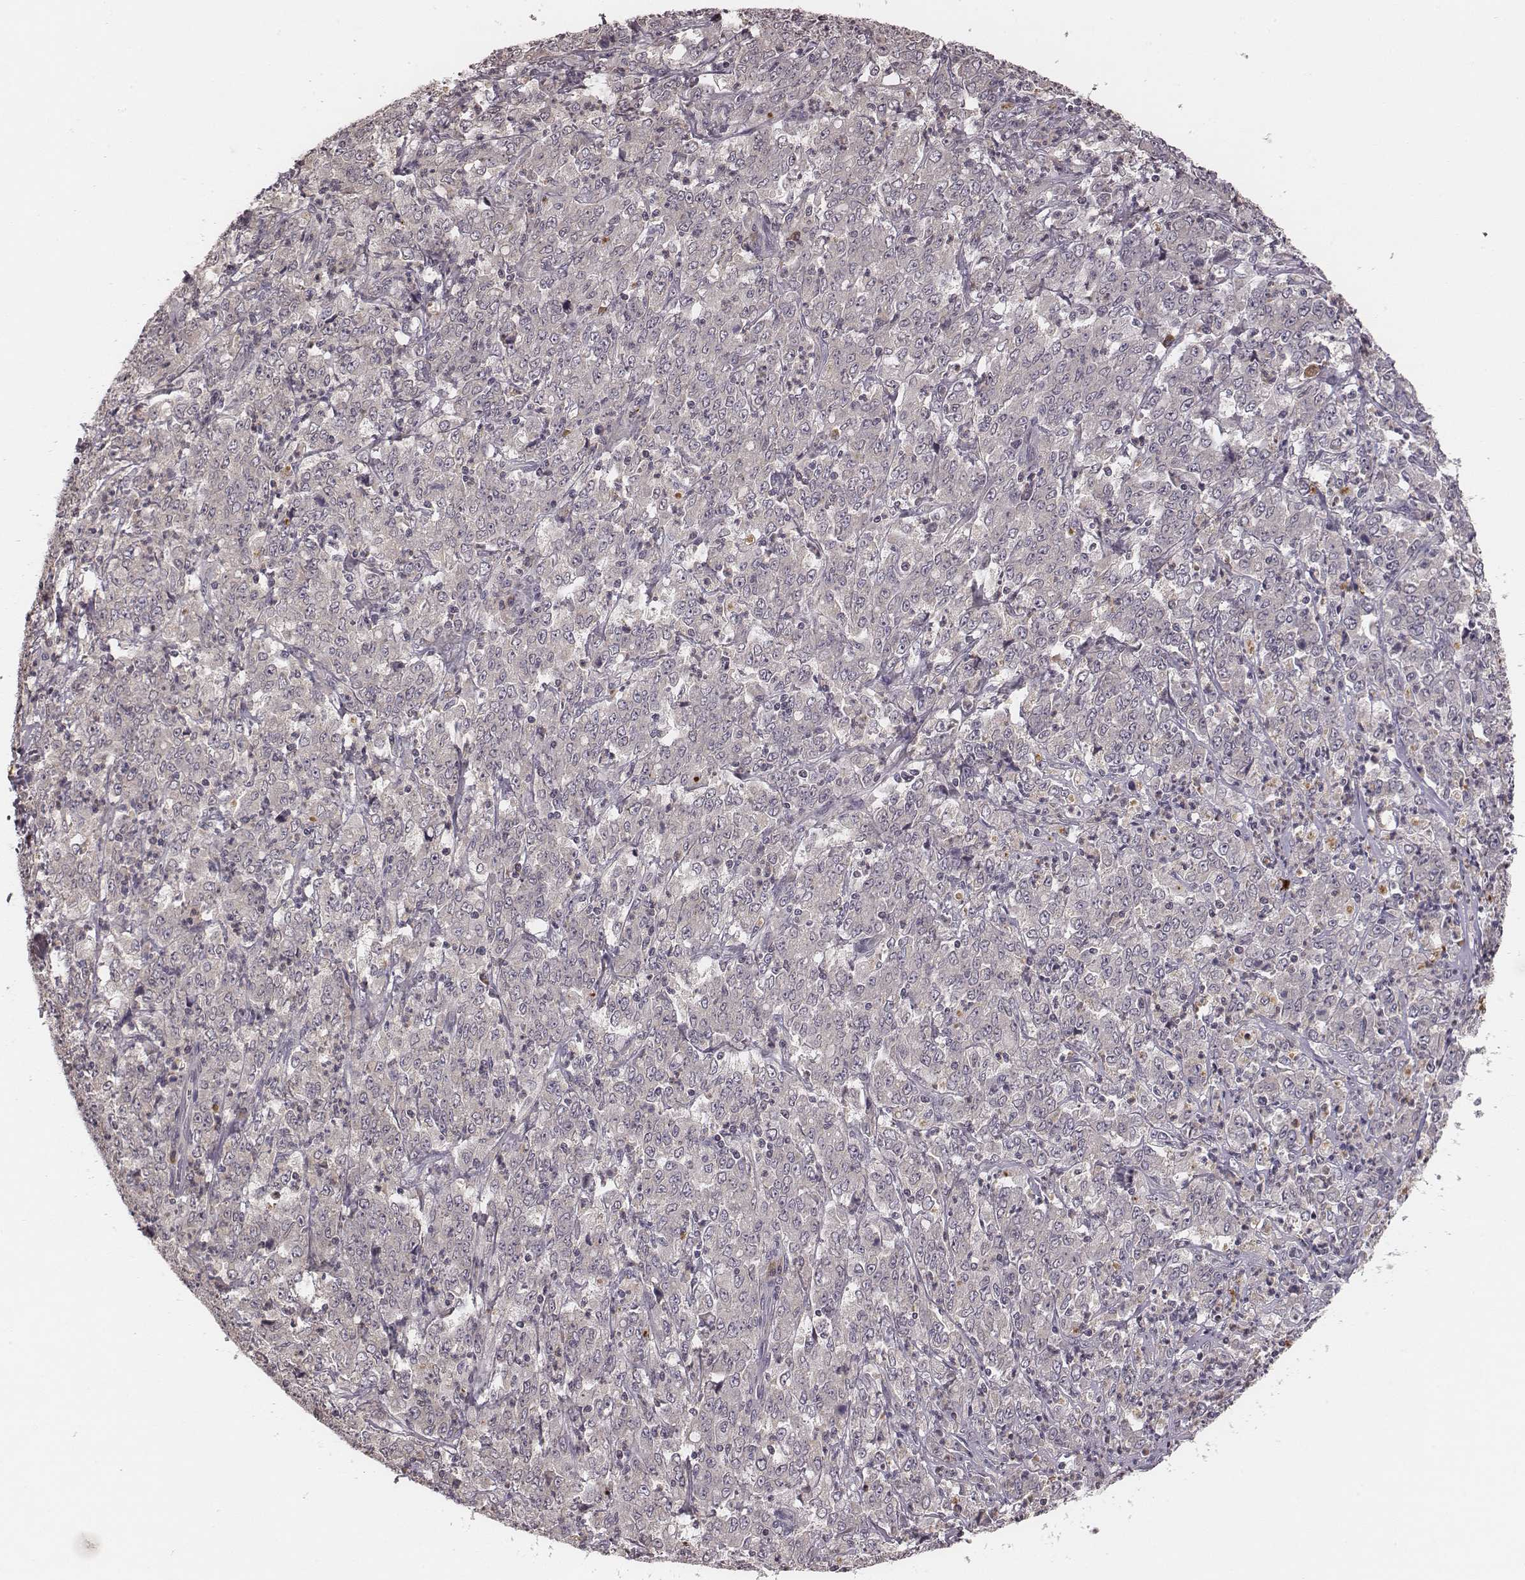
{"staining": {"intensity": "negative", "quantity": "none", "location": "none"}, "tissue": "stomach cancer", "cell_type": "Tumor cells", "image_type": "cancer", "snomed": [{"axis": "morphology", "description": "Adenocarcinoma, NOS"}, {"axis": "topography", "description": "Stomach, lower"}], "caption": "An immunohistochemistry (IHC) photomicrograph of stomach cancer (adenocarcinoma) is shown. There is no staining in tumor cells of stomach cancer (adenocarcinoma).", "gene": "P2RX5", "patient": {"sex": "female", "age": 71}}